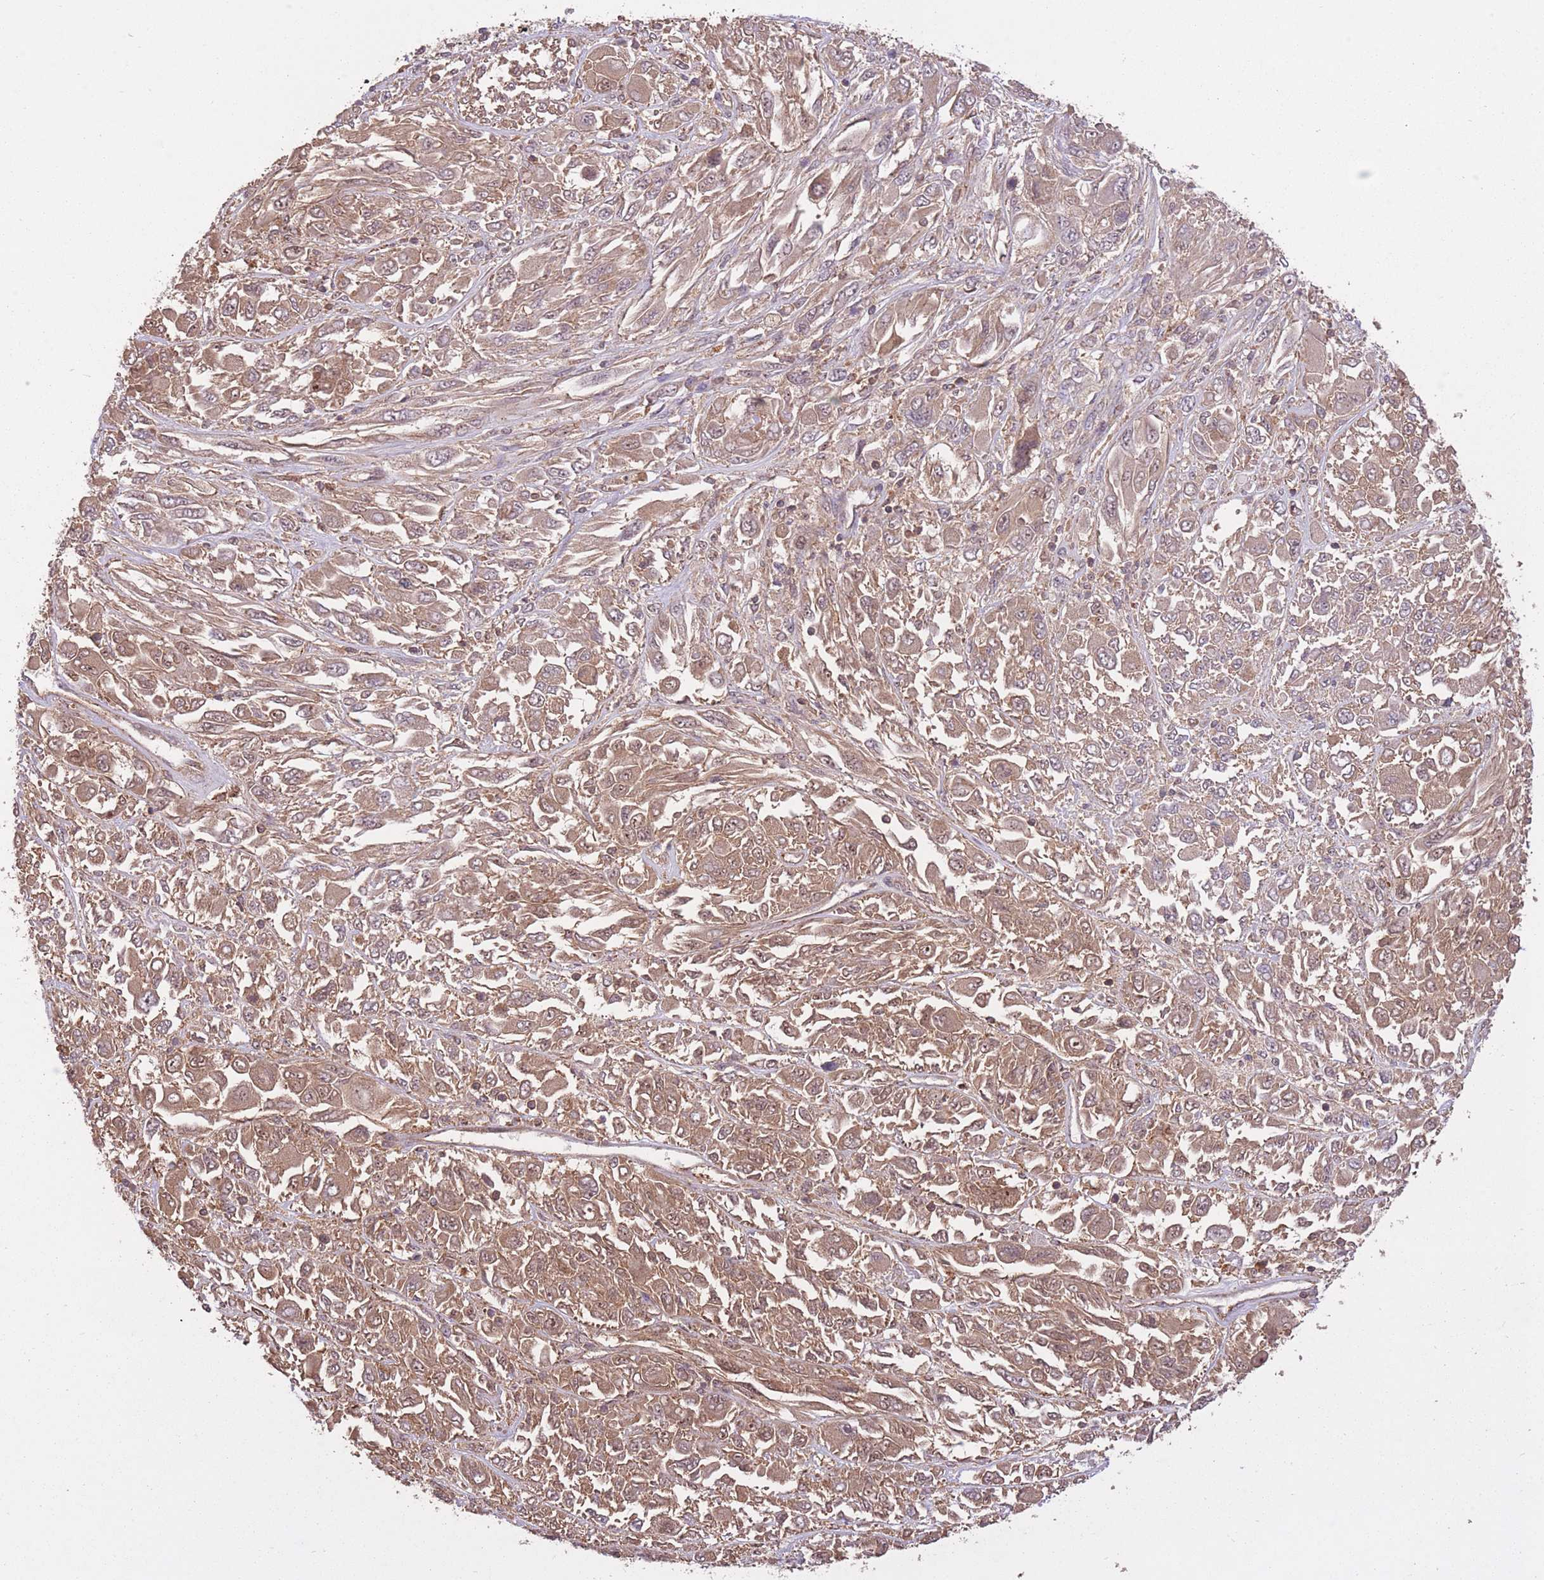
{"staining": {"intensity": "moderate", "quantity": ">75%", "location": "cytoplasmic/membranous"}, "tissue": "melanoma", "cell_type": "Tumor cells", "image_type": "cancer", "snomed": [{"axis": "morphology", "description": "Malignant melanoma, NOS"}, {"axis": "topography", "description": "Skin"}], "caption": "The micrograph shows staining of malignant melanoma, revealing moderate cytoplasmic/membranous protein expression (brown color) within tumor cells. (Stains: DAB in brown, nuclei in blue, Microscopy: brightfield microscopy at high magnification).", "gene": "POLR3F", "patient": {"sex": "female", "age": 91}}